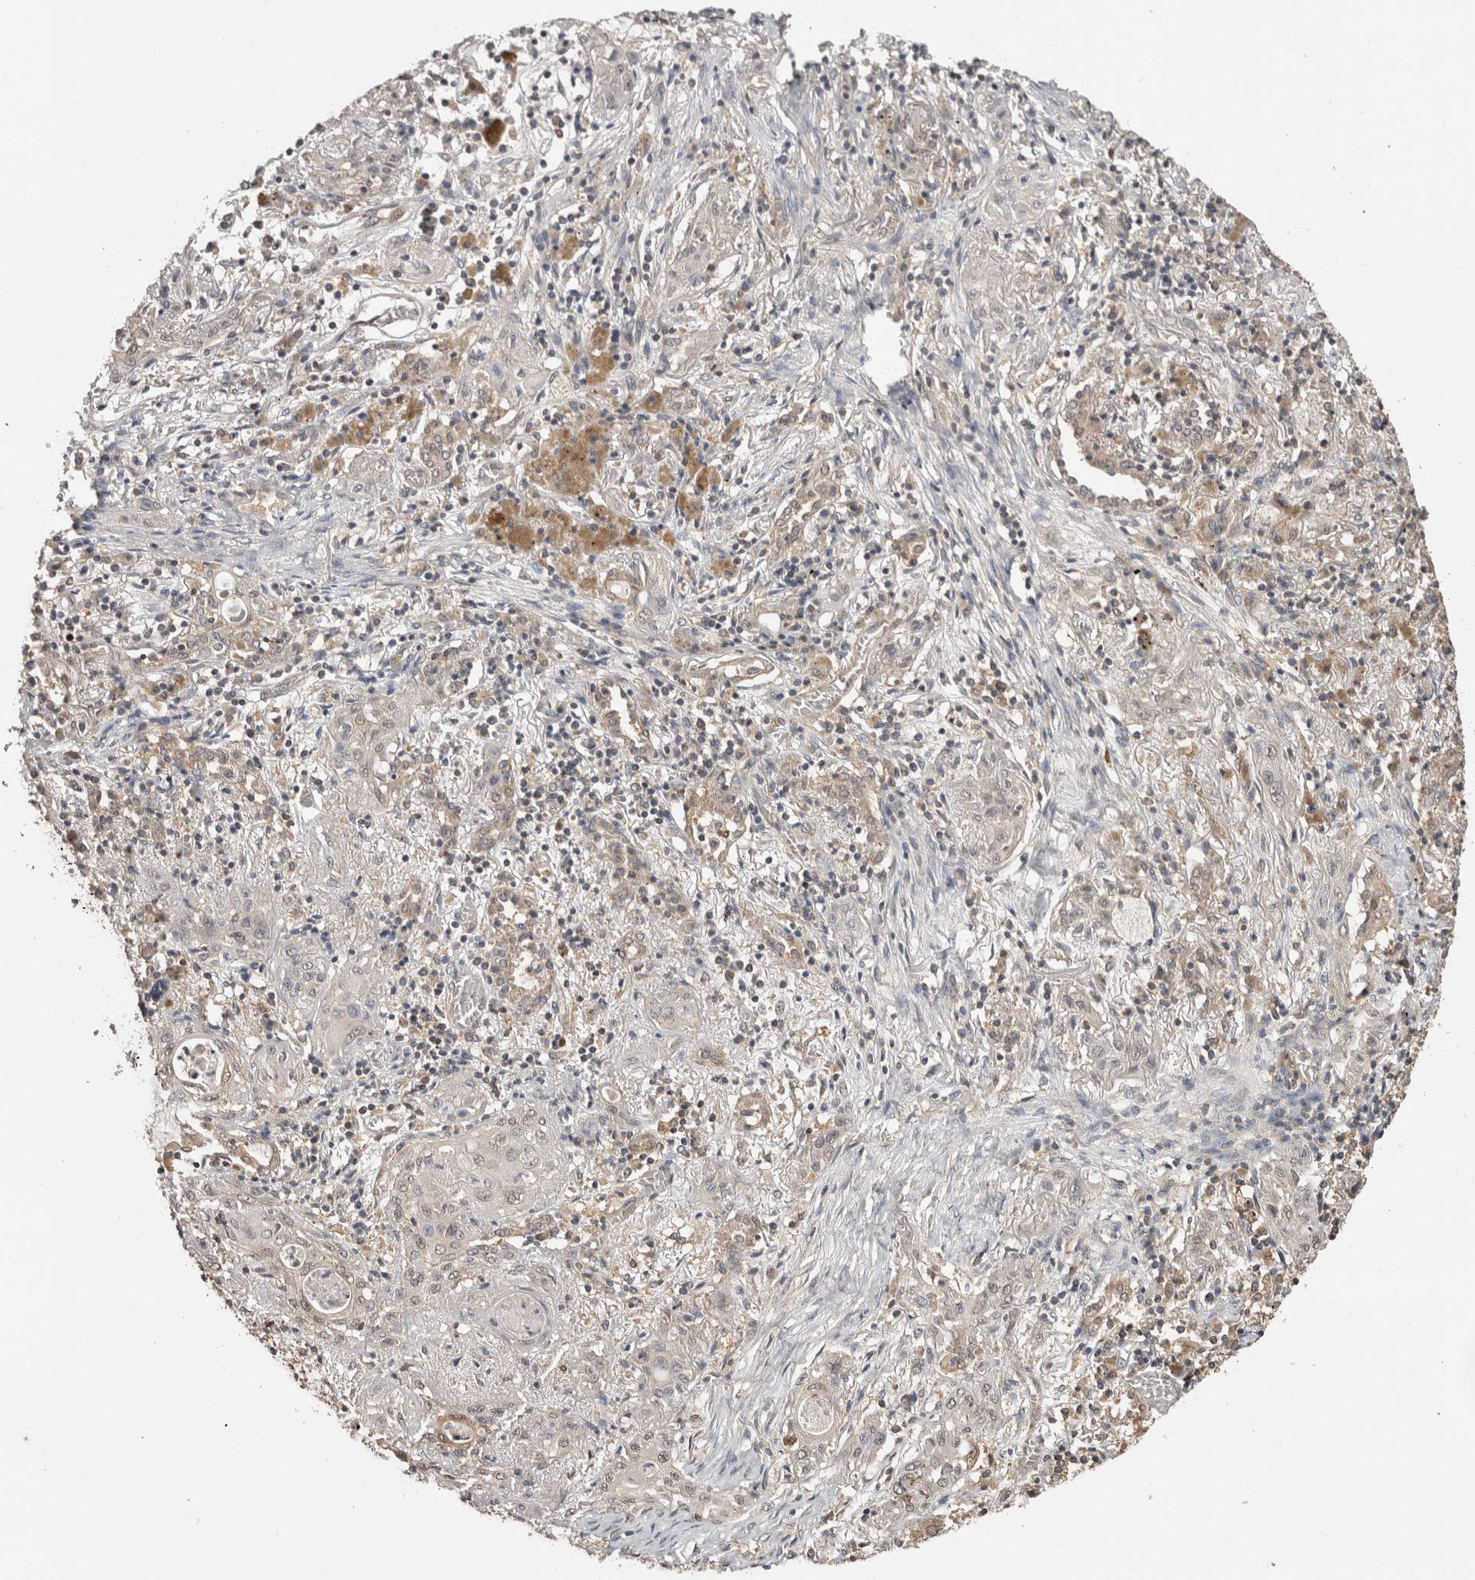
{"staining": {"intensity": "negative", "quantity": "none", "location": "none"}, "tissue": "lung cancer", "cell_type": "Tumor cells", "image_type": "cancer", "snomed": [{"axis": "morphology", "description": "Squamous cell carcinoma, NOS"}, {"axis": "topography", "description": "Lung"}], "caption": "Immunohistochemistry micrograph of human lung cancer (squamous cell carcinoma) stained for a protein (brown), which shows no staining in tumor cells.", "gene": "PREP", "patient": {"sex": "female", "age": 47}}